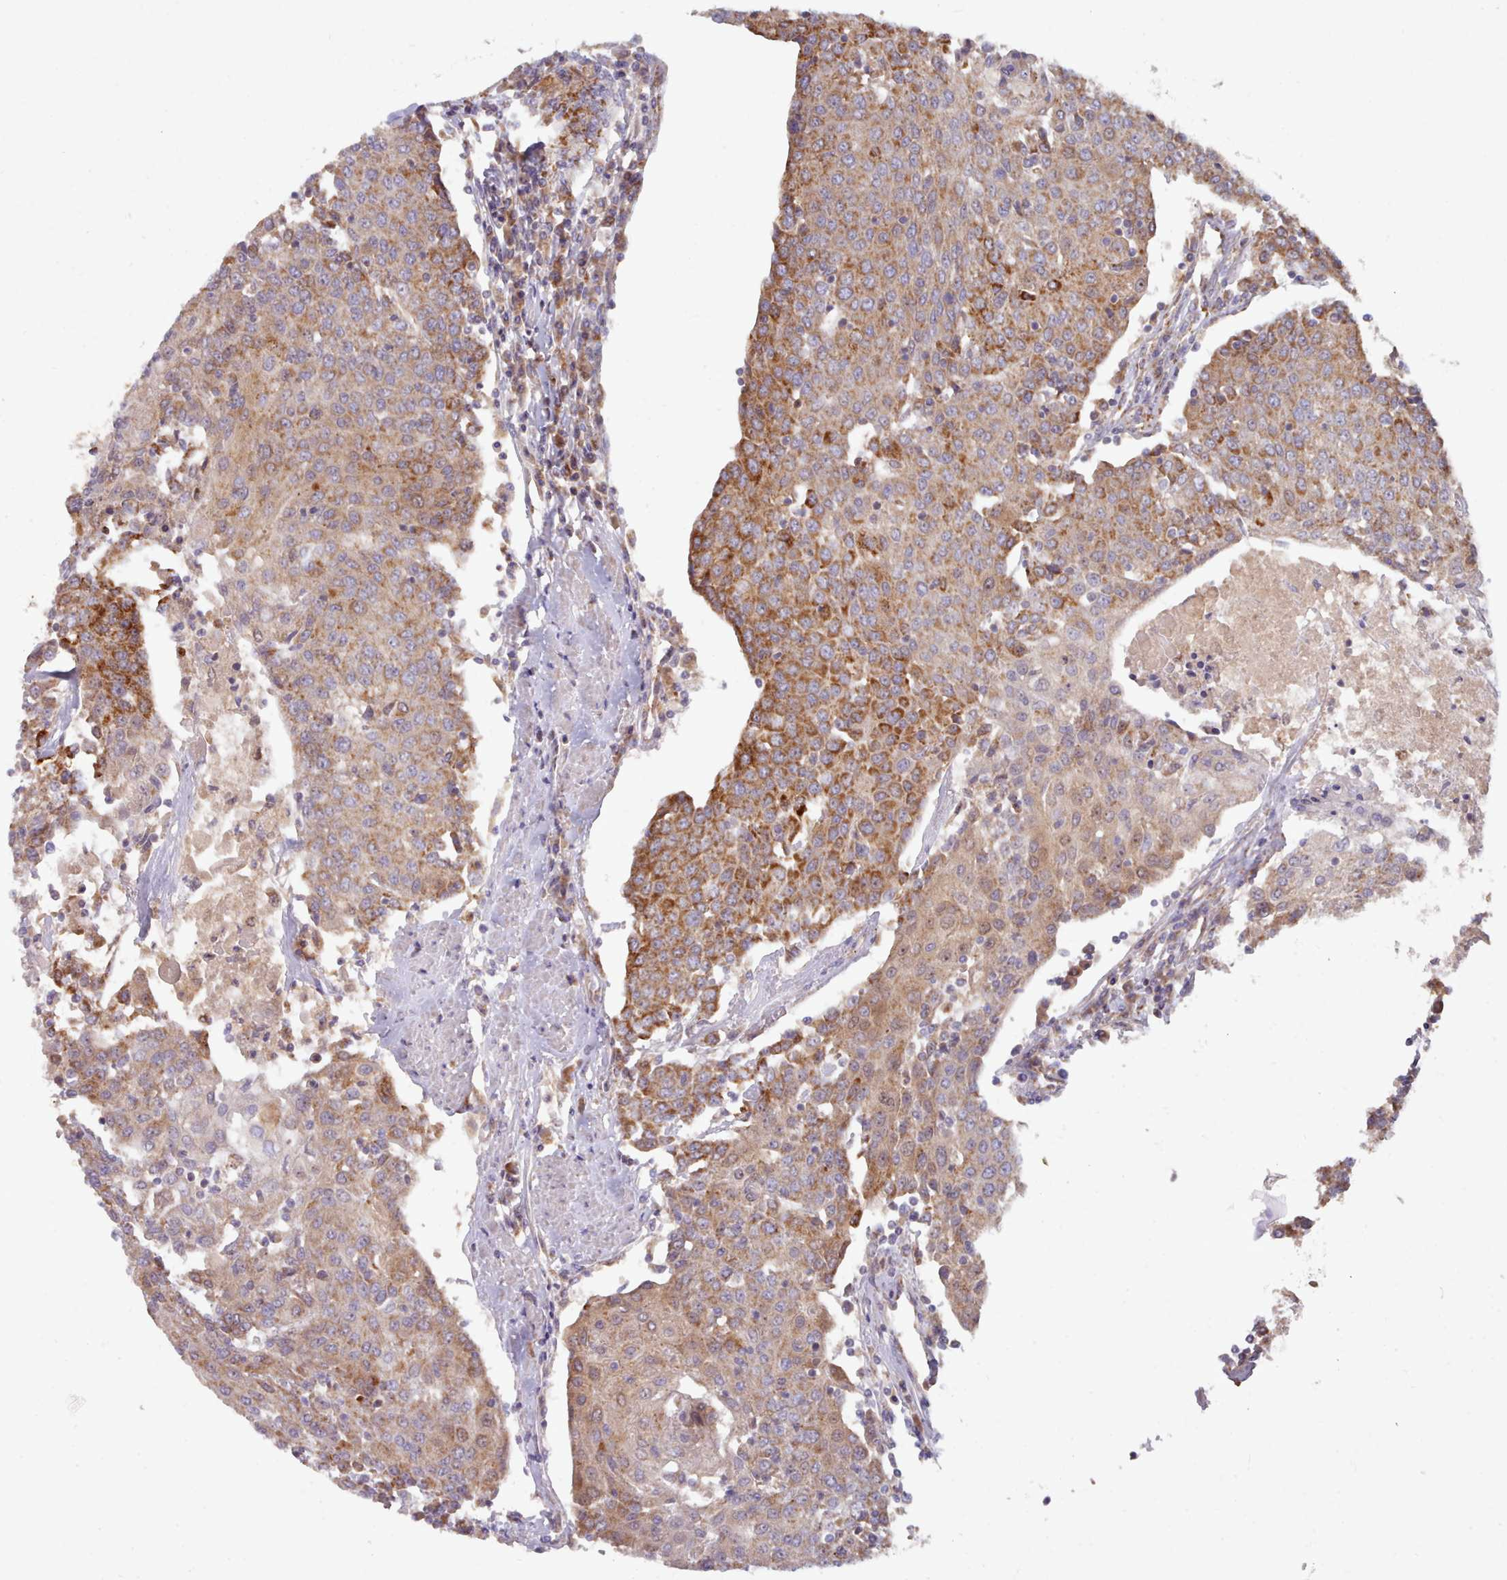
{"staining": {"intensity": "moderate", "quantity": ">75%", "location": "cytoplasmic/membranous"}, "tissue": "urothelial cancer", "cell_type": "Tumor cells", "image_type": "cancer", "snomed": [{"axis": "morphology", "description": "Urothelial carcinoma, High grade"}, {"axis": "topography", "description": "Urinary bladder"}], "caption": "IHC staining of urothelial cancer, which reveals medium levels of moderate cytoplasmic/membranous positivity in about >75% of tumor cells indicating moderate cytoplasmic/membranous protein expression. The staining was performed using DAB (brown) for protein detection and nuclei were counterstained in hematoxylin (blue).", "gene": "HSDL2", "patient": {"sex": "female", "age": 85}}